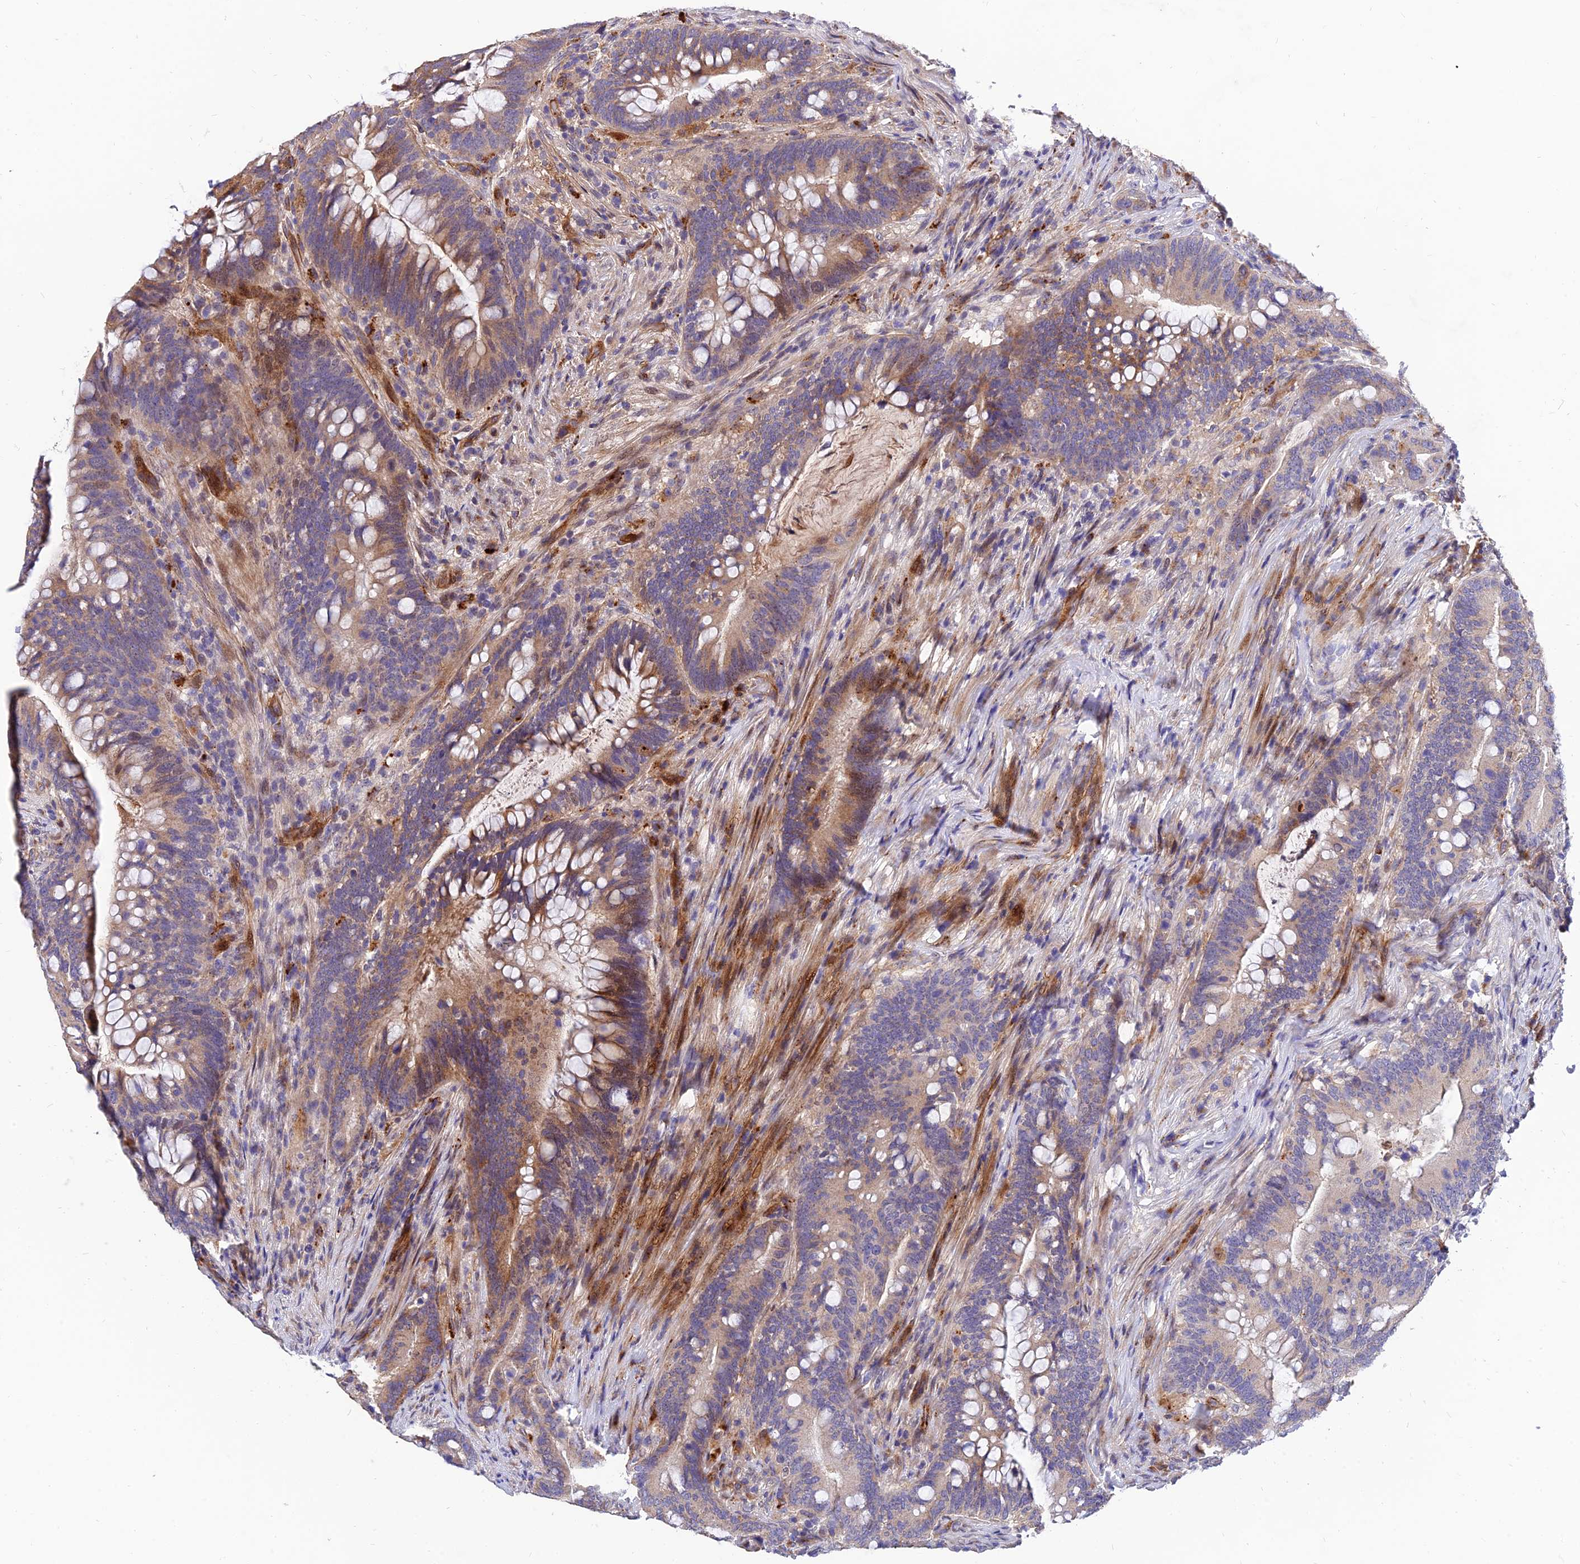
{"staining": {"intensity": "moderate", "quantity": "25%-75%", "location": "cytoplasmic/membranous"}, "tissue": "colorectal cancer", "cell_type": "Tumor cells", "image_type": "cancer", "snomed": [{"axis": "morphology", "description": "Adenocarcinoma, NOS"}, {"axis": "topography", "description": "Colon"}], "caption": "High-power microscopy captured an immunohistochemistry (IHC) image of colorectal cancer (adenocarcinoma), revealing moderate cytoplasmic/membranous staining in approximately 25%-75% of tumor cells. The staining is performed using DAB brown chromogen to label protein expression. The nuclei are counter-stained blue using hematoxylin.", "gene": "MRPL35", "patient": {"sex": "female", "age": 66}}